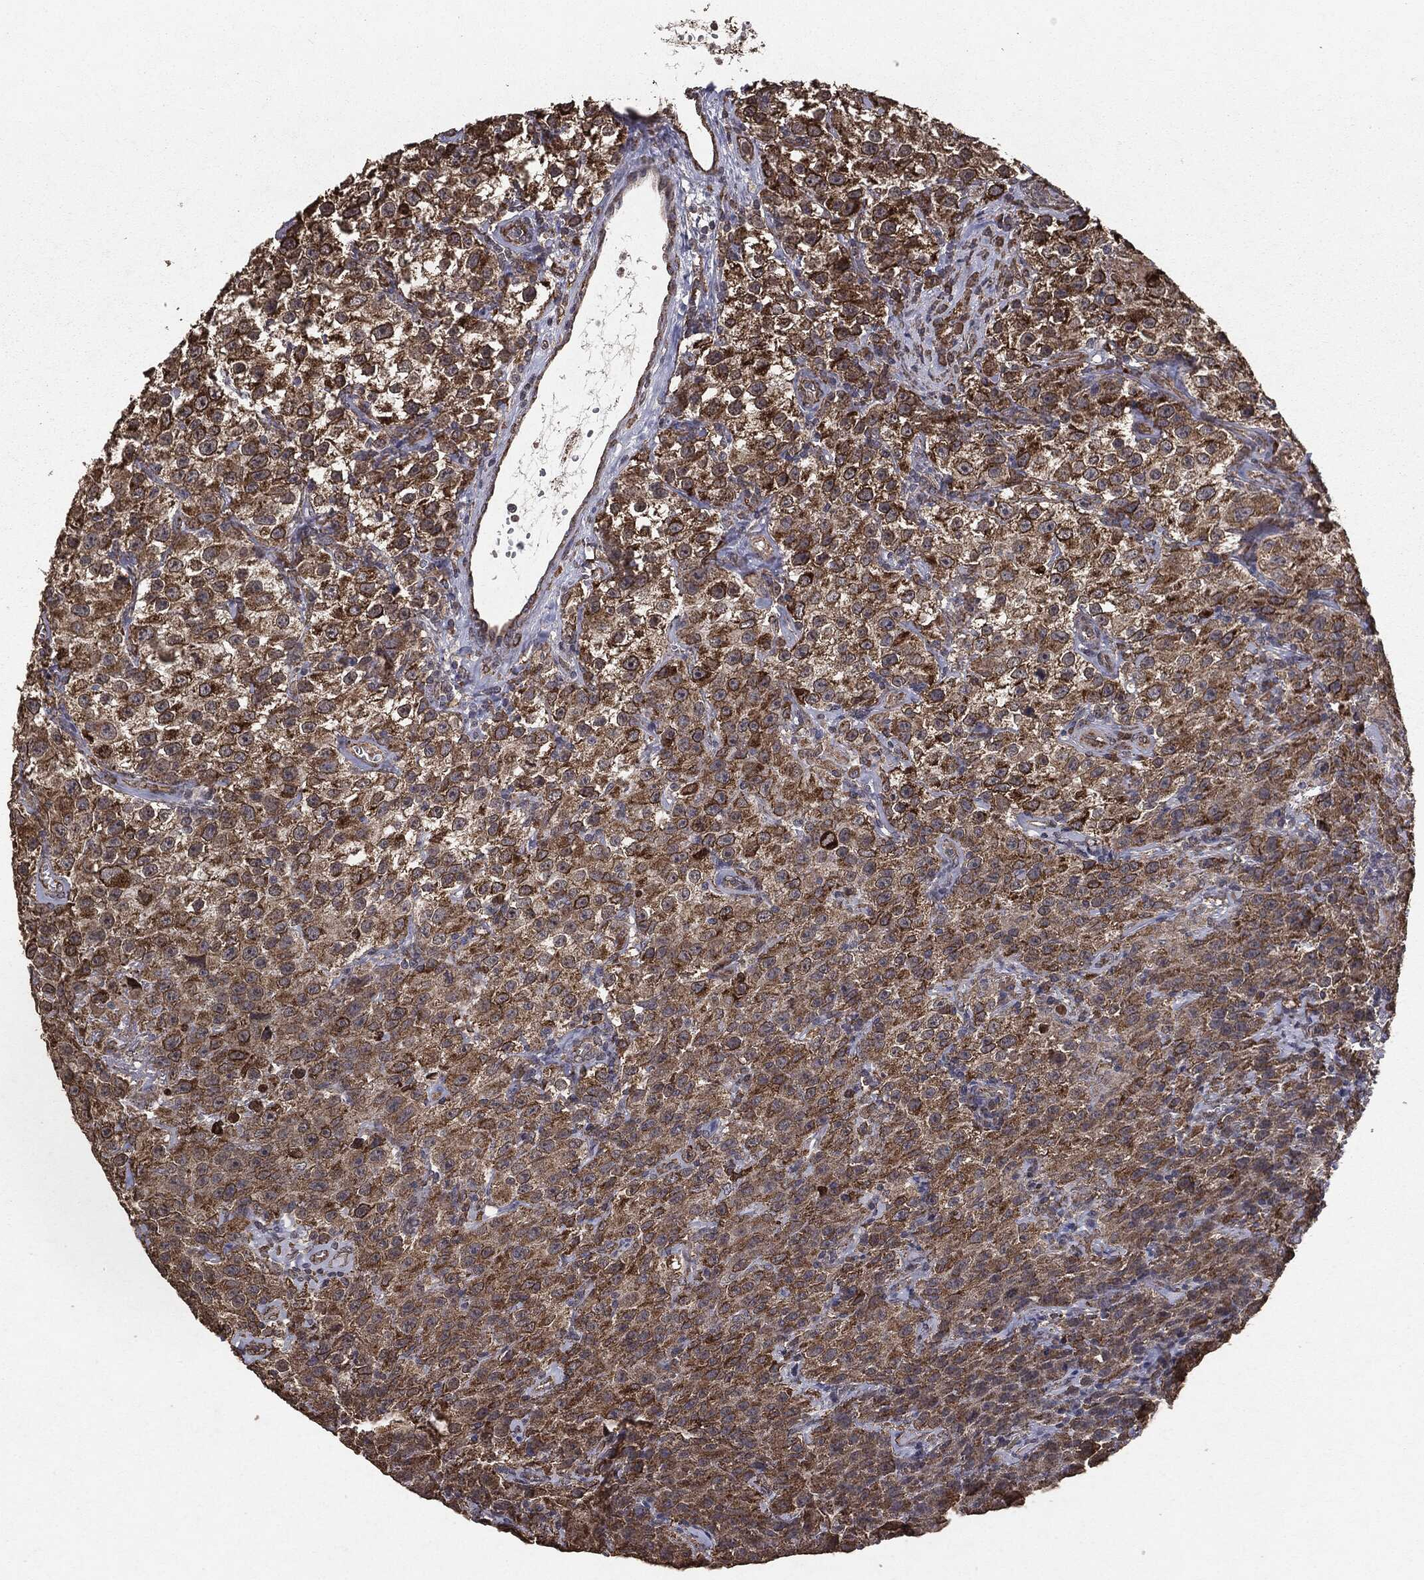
{"staining": {"intensity": "strong", "quantity": ">75%", "location": "cytoplasmic/membranous"}, "tissue": "testis cancer", "cell_type": "Tumor cells", "image_type": "cancer", "snomed": [{"axis": "morphology", "description": "Seminoma, NOS"}, {"axis": "topography", "description": "Testis"}], "caption": "An immunohistochemistry (IHC) histopathology image of tumor tissue is shown. Protein staining in brown highlights strong cytoplasmic/membranous positivity in testis cancer within tumor cells. (Stains: DAB in brown, nuclei in blue, Microscopy: brightfield microscopy at high magnification).", "gene": "MTOR", "patient": {"sex": "male", "age": 52}}